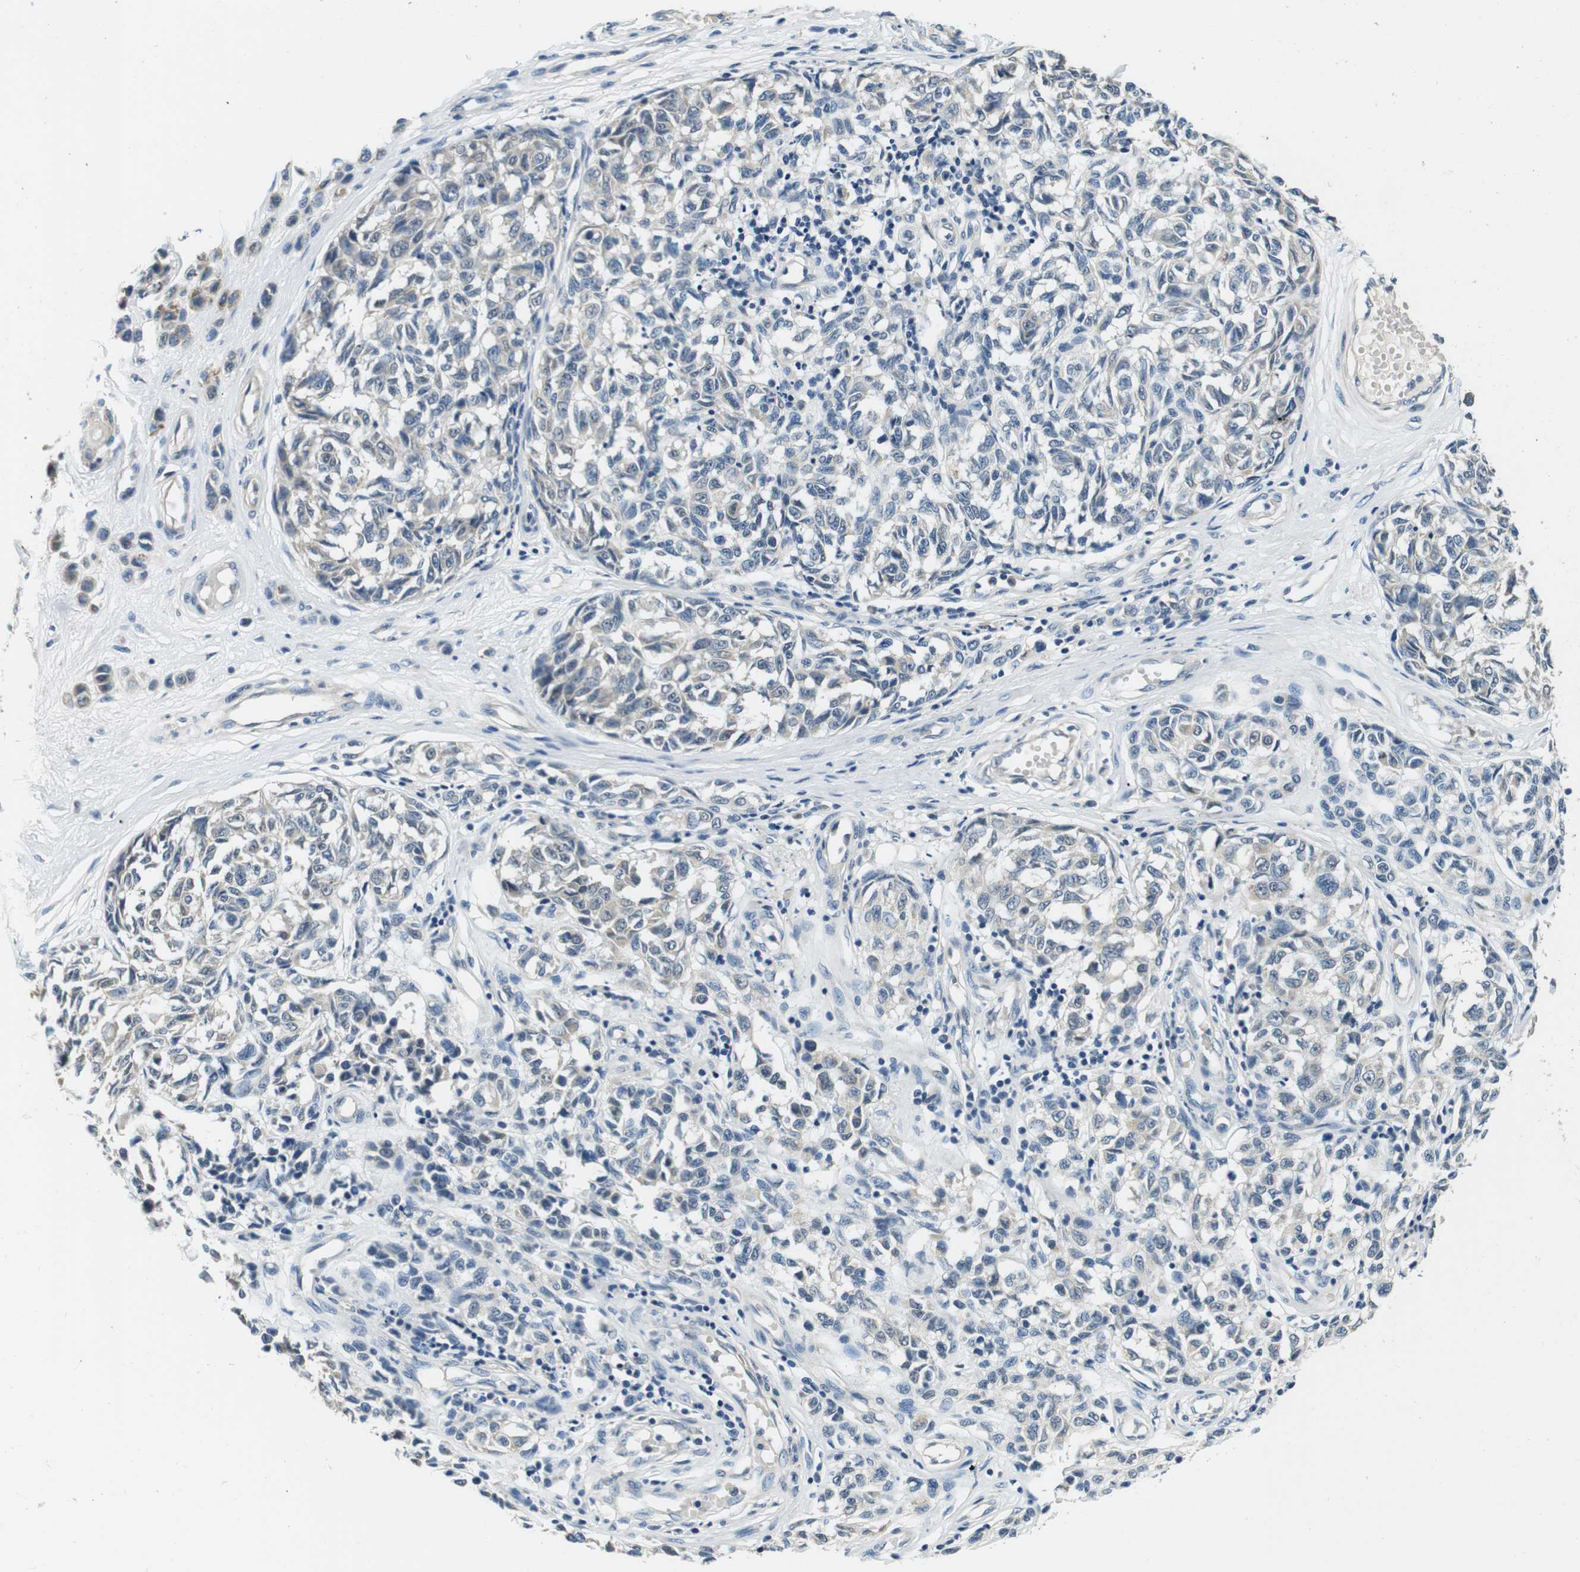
{"staining": {"intensity": "negative", "quantity": "none", "location": "none"}, "tissue": "melanoma", "cell_type": "Tumor cells", "image_type": "cancer", "snomed": [{"axis": "morphology", "description": "Malignant melanoma, NOS"}, {"axis": "topography", "description": "Skin"}], "caption": "This is a histopathology image of immunohistochemistry (IHC) staining of melanoma, which shows no staining in tumor cells.", "gene": "DTNA", "patient": {"sex": "female", "age": 64}}